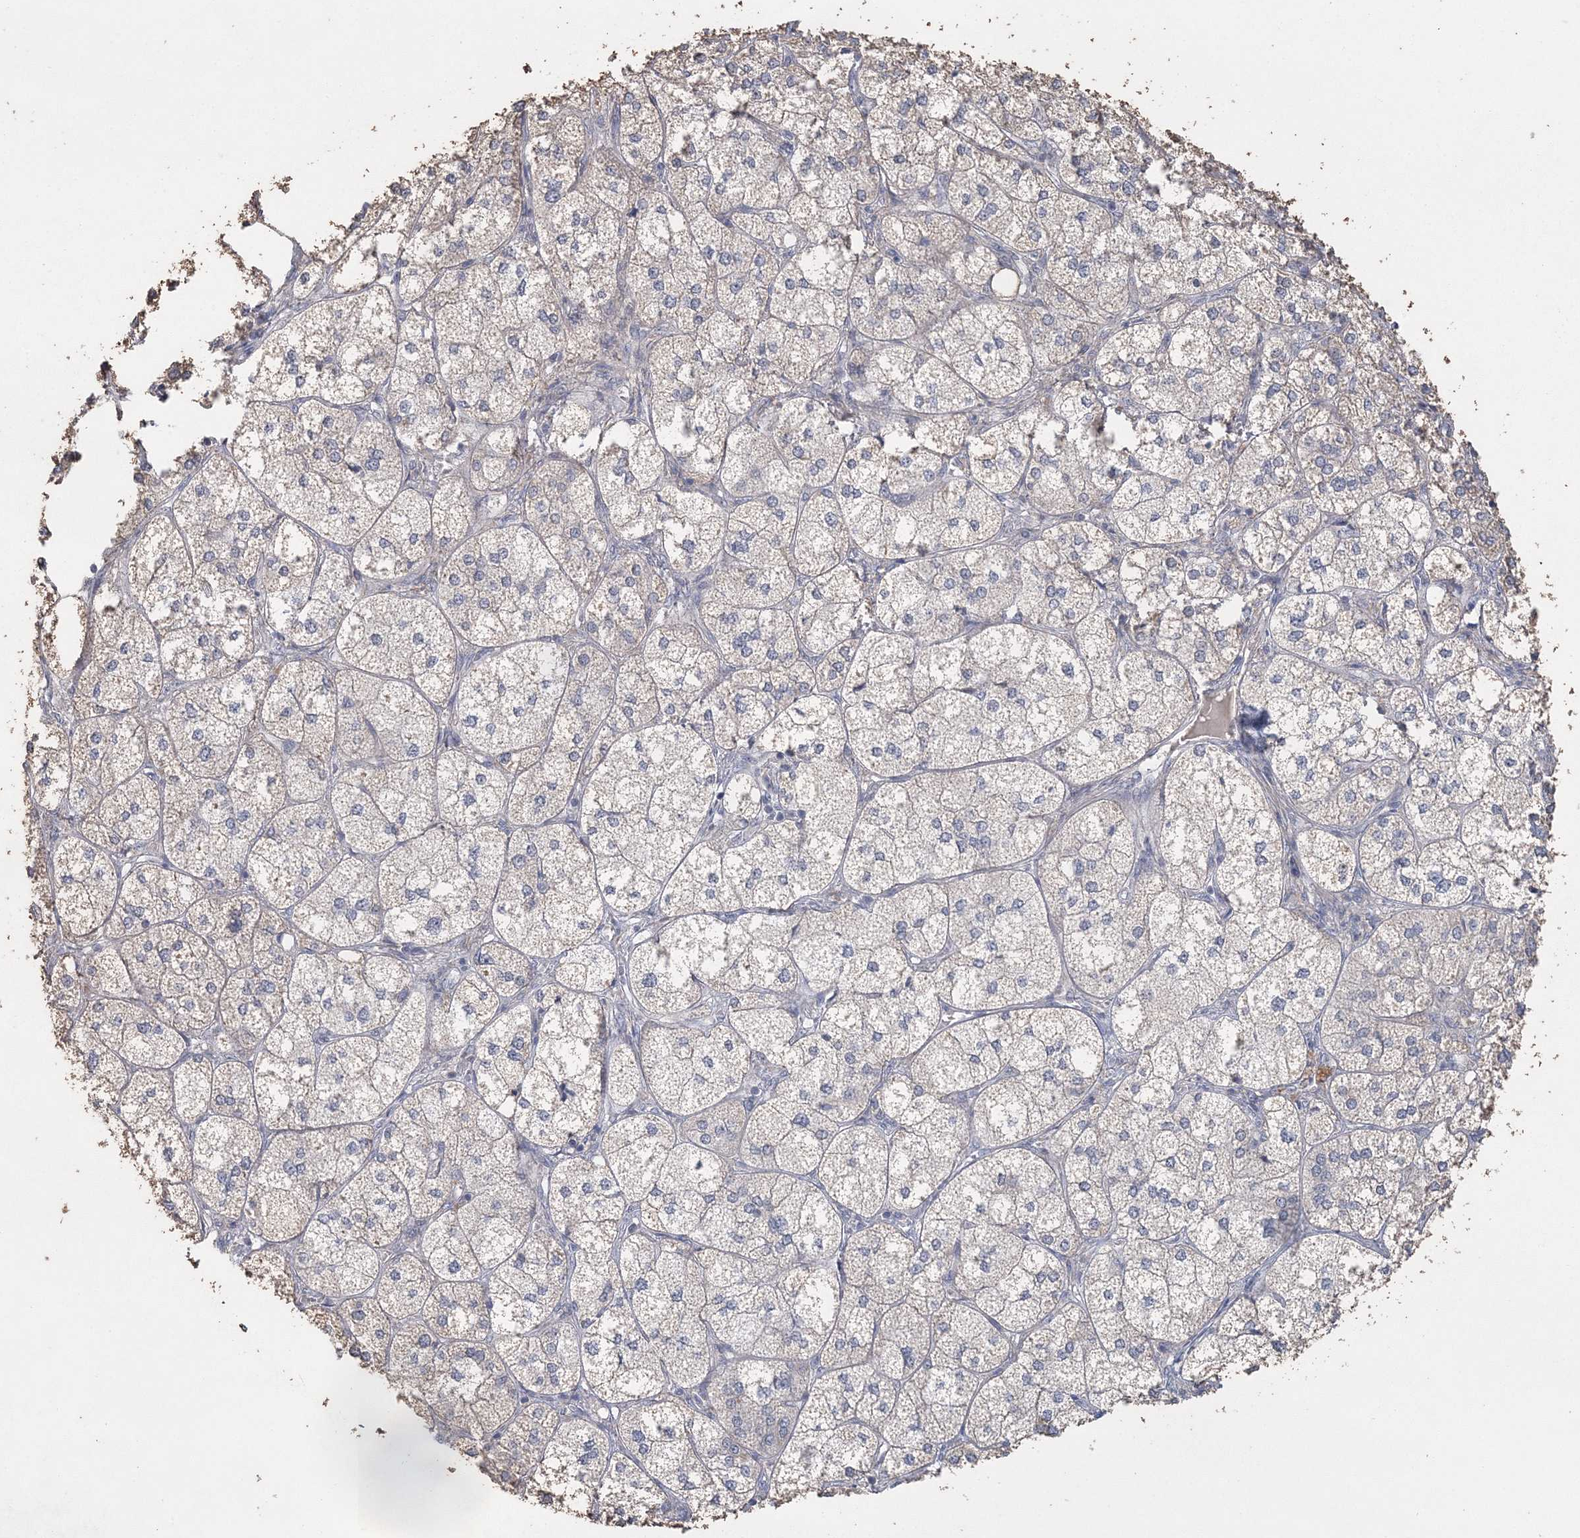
{"staining": {"intensity": "weak", "quantity": "<25%", "location": "cytoplasmic/membranous"}, "tissue": "adrenal gland", "cell_type": "Glandular cells", "image_type": "normal", "snomed": [{"axis": "morphology", "description": "Normal tissue, NOS"}, {"axis": "topography", "description": "Adrenal gland"}], "caption": "High magnification brightfield microscopy of normal adrenal gland stained with DAB (3,3'-diaminobenzidine) (brown) and counterstained with hematoxylin (blue): glandular cells show no significant expression.", "gene": "UIMC1", "patient": {"sex": "female", "age": 61}}